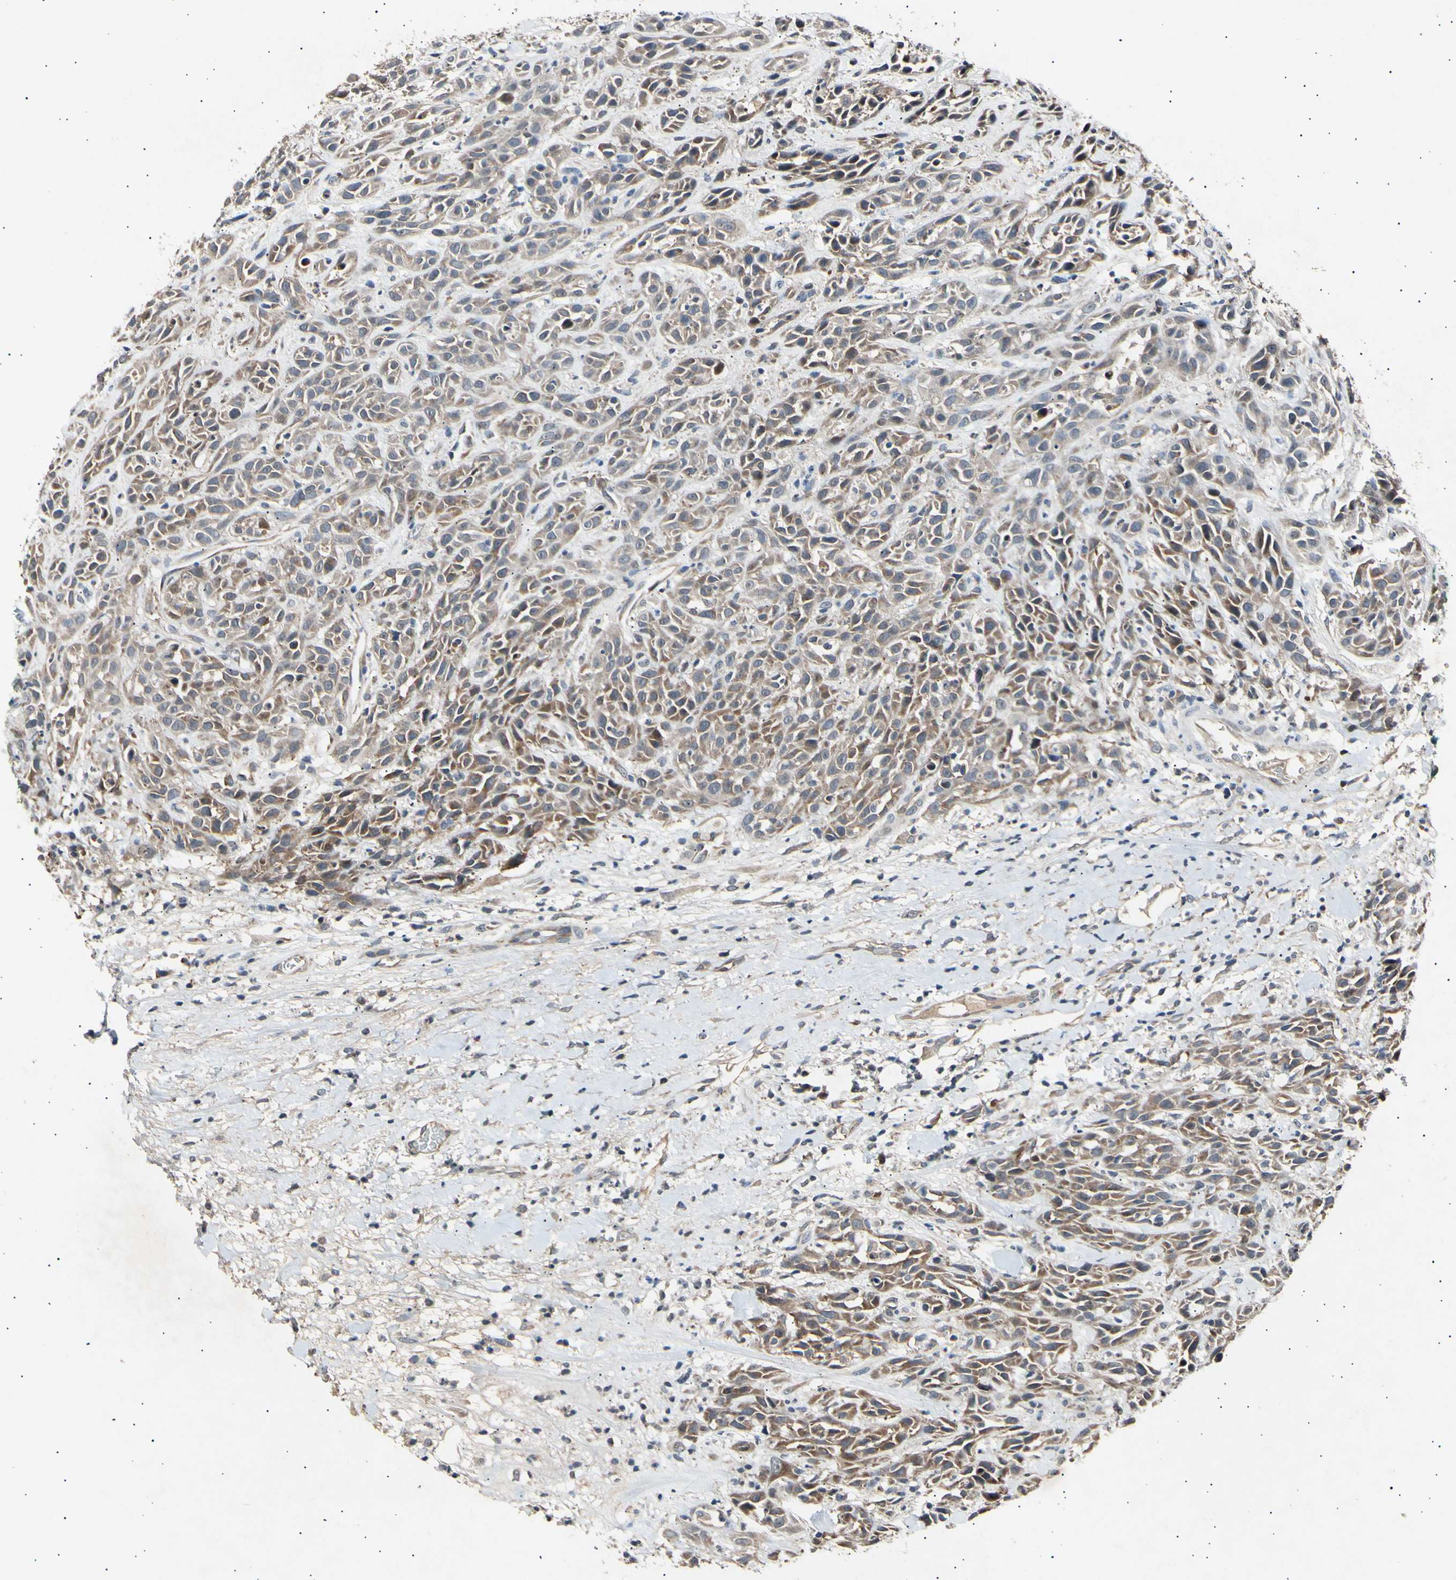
{"staining": {"intensity": "moderate", "quantity": ">75%", "location": "cytoplasmic/membranous"}, "tissue": "head and neck cancer", "cell_type": "Tumor cells", "image_type": "cancer", "snomed": [{"axis": "morphology", "description": "Normal tissue, NOS"}, {"axis": "morphology", "description": "Squamous cell carcinoma, NOS"}, {"axis": "topography", "description": "Cartilage tissue"}, {"axis": "topography", "description": "Head-Neck"}], "caption": "Moderate cytoplasmic/membranous protein staining is present in about >75% of tumor cells in head and neck cancer. The staining was performed using DAB, with brown indicating positive protein expression. Nuclei are stained blue with hematoxylin.", "gene": "ADCY3", "patient": {"sex": "male", "age": 62}}